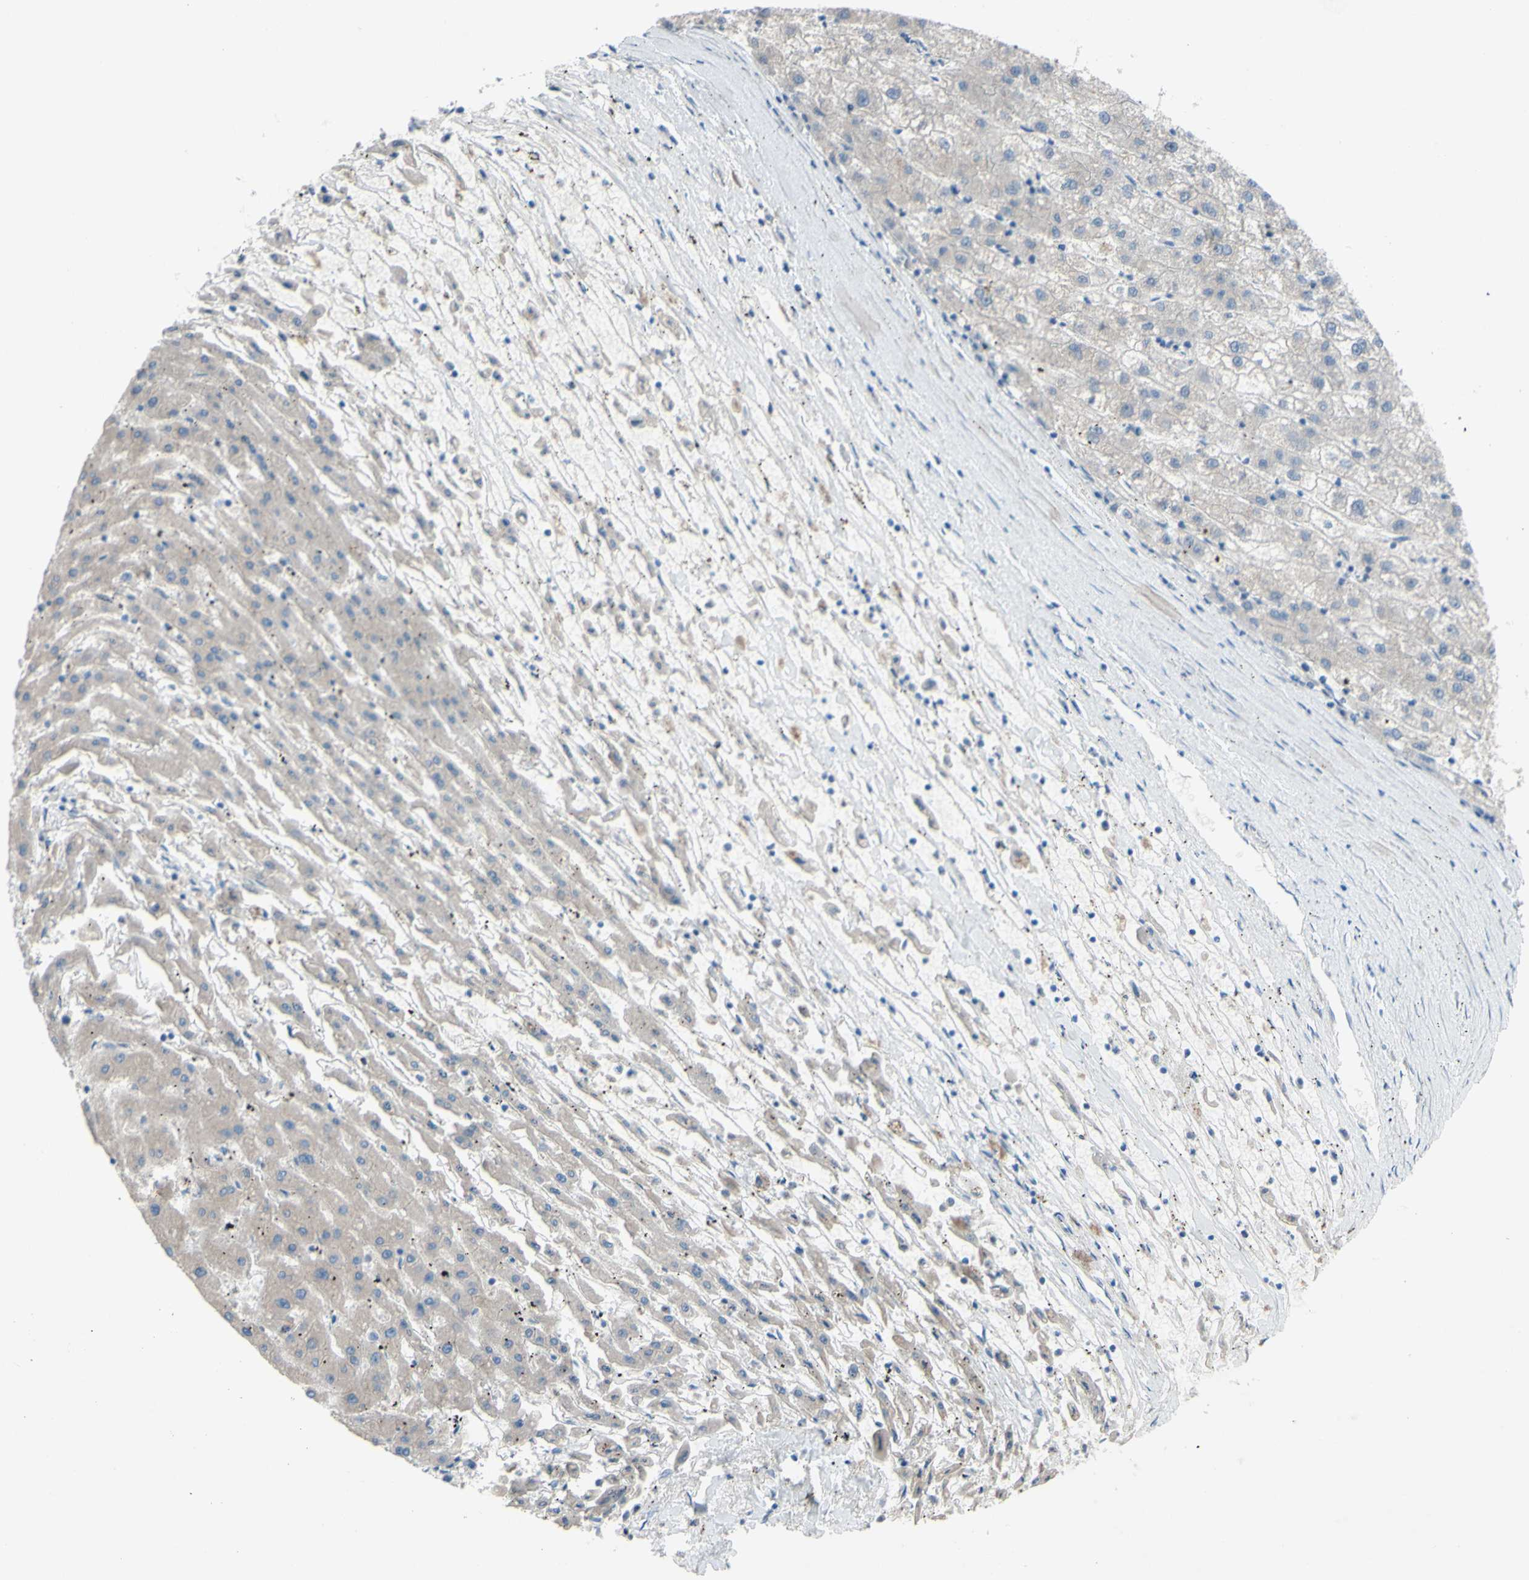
{"staining": {"intensity": "negative", "quantity": "none", "location": "none"}, "tissue": "liver cancer", "cell_type": "Tumor cells", "image_type": "cancer", "snomed": [{"axis": "morphology", "description": "Carcinoma, Hepatocellular, NOS"}, {"axis": "topography", "description": "Liver"}], "caption": "The image displays no staining of tumor cells in liver cancer (hepatocellular carcinoma). (Brightfield microscopy of DAB (3,3'-diaminobenzidine) IHC at high magnification).", "gene": "CDCP1", "patient": {"sex": "male", "age": 72}}